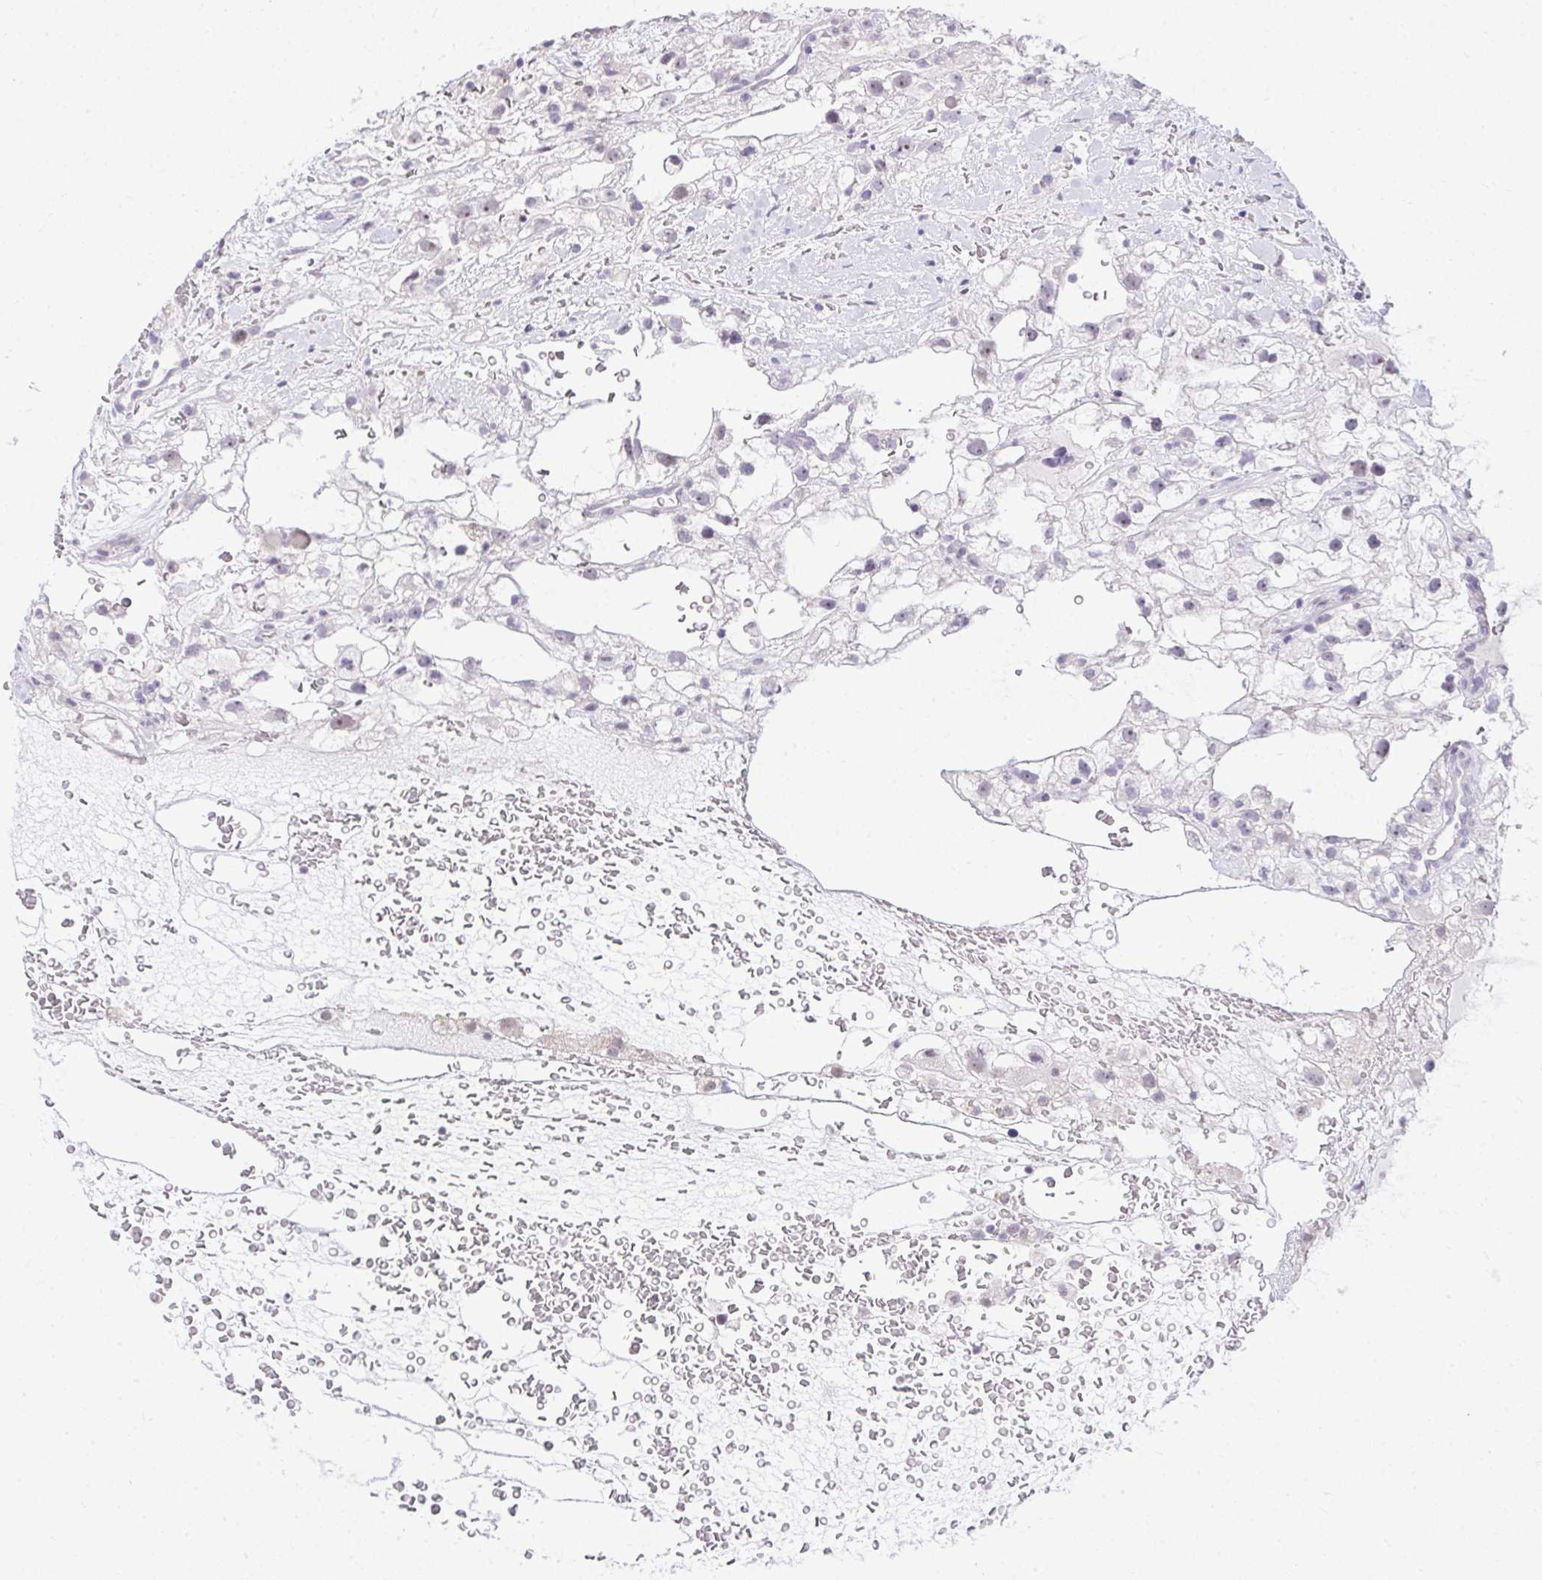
{"staining": {"intensity": "negative", "quantity": "none", "location": "none"}, "tissue": "renal cancer", "cell_type": "Tumor cells", "image_type": "cancer", "snomed": [{"axis": "morphology", "description": "Adenocarcinoma, NOS"}, {"axis": "topography", "description": "Kidney"}], "caption": "The histopathology image shows no significant positivity in tumor cells of renal cancer.", "gene": "EID3", "patient": {"sex": "male", "age": 59}}